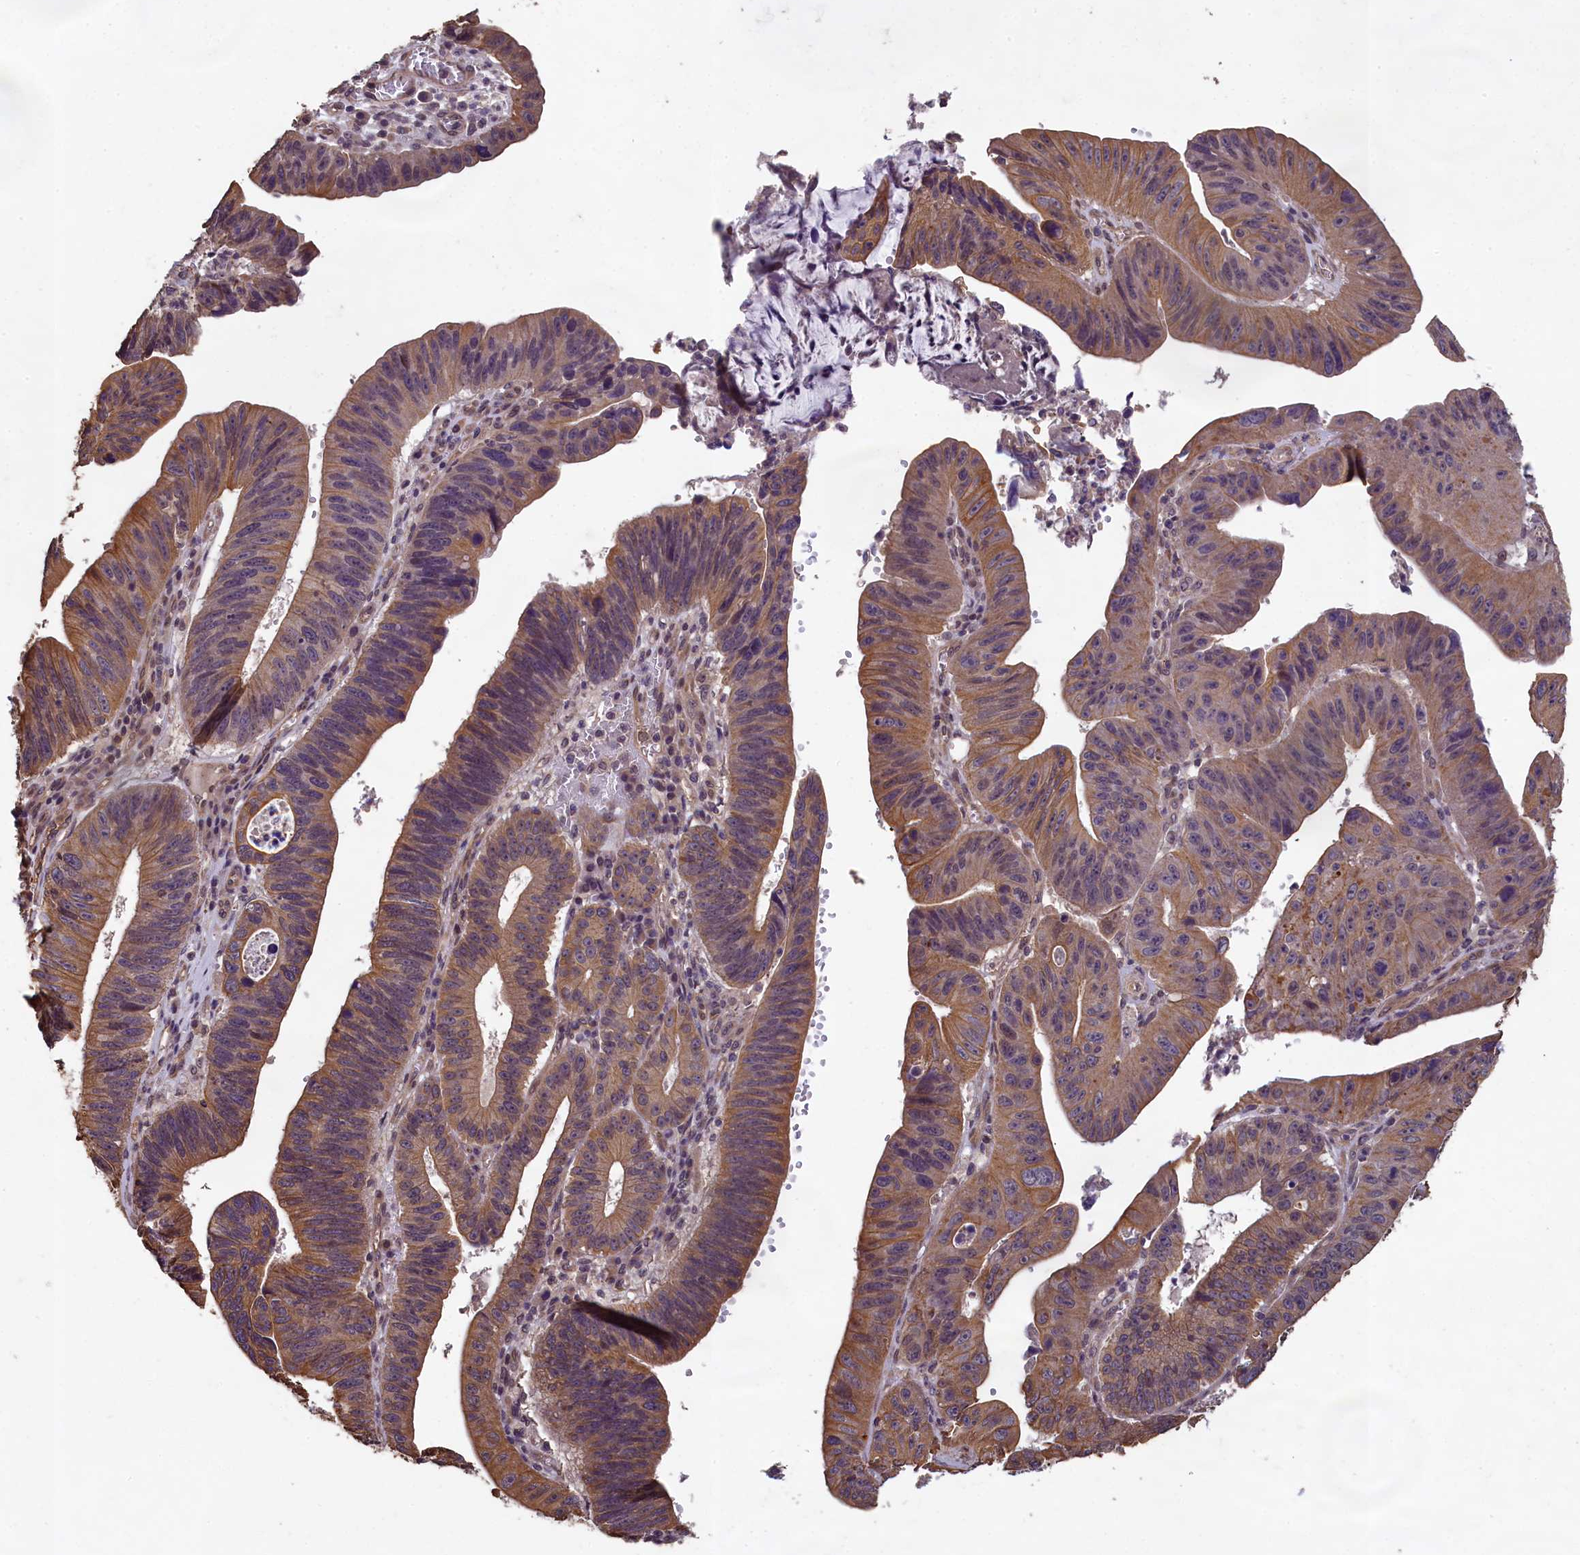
{"staining": {"intensity": "moderate", "quantity": "25%-75%", "location": "cytoplasmic/membranous"}, "tissue": "stomach cancer", "cell_type": "Tumor cells", "image_type": "cancer", "snomed": [{"axis": "morphology", "description": "Adenocarcinoma, NOS"}, {"axis": "topography", "description": "Stomach"}], "caption": "Immunohistochemistry (IHC) photomicrograph of stomach adenocarcinoma stained for a protein (brown), which exhibits medium levels of moderate cytoplasmic/membranous positivity in about 25%-75% of tumor cells.", "gene": "CHD9", "patient": {"sex": "male", "age": 59}}